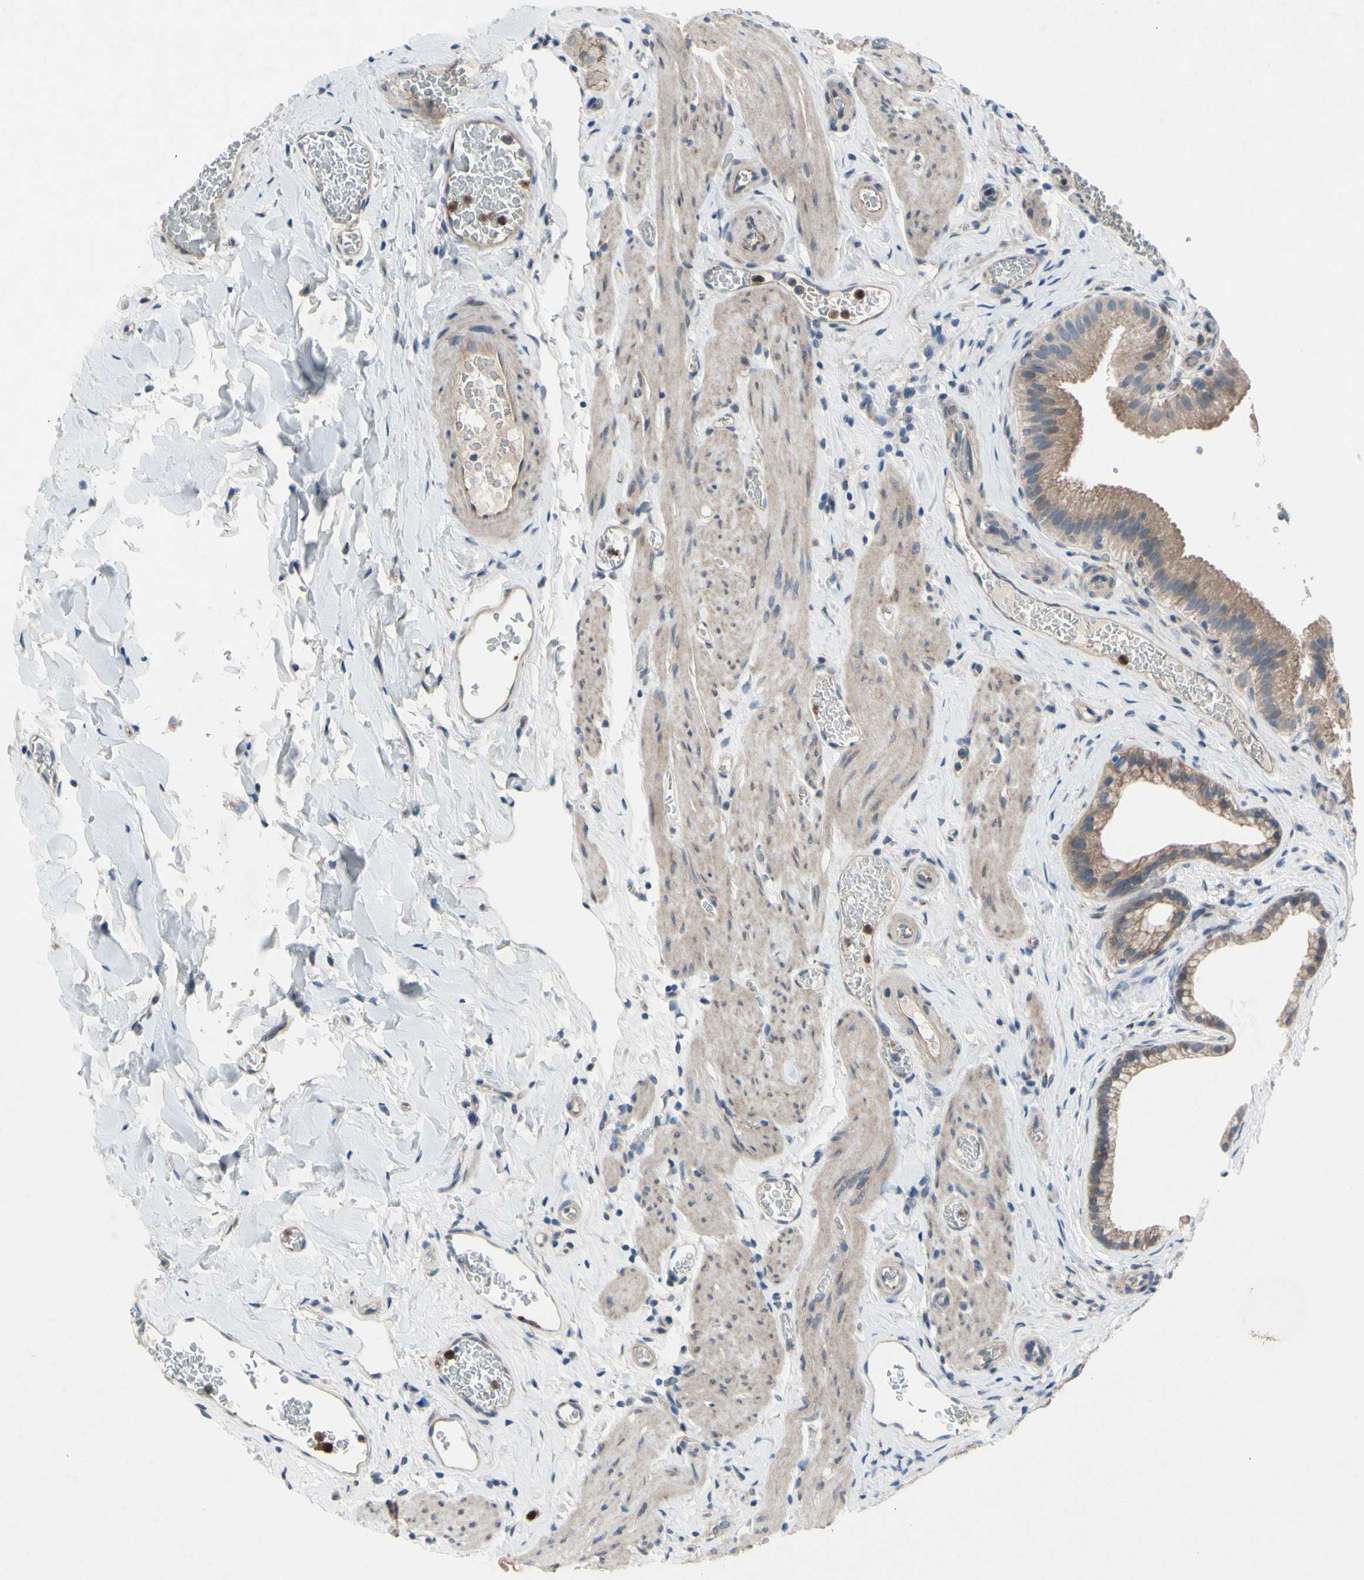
{"staining": {"intensity": "moderate", "quantity": ">75%", "location": "cytoplasmic/membranous"}, "tissue": "gallbladder", "cell_type": "Glandular cells", "image_type": "normal", "snomed": [{"axis": "morphology", "description": "Normal tissue, NOS"}, {"axis": "topography", "description": "Gallbladder"}], "caption": "The immunohistochemical stain shows moderate cytoplasmic/membranous positivity in glandular cells of normal gallbladder.", "gene": "GRAMD2B", "patient": {"sex": "male", "age": 54}}